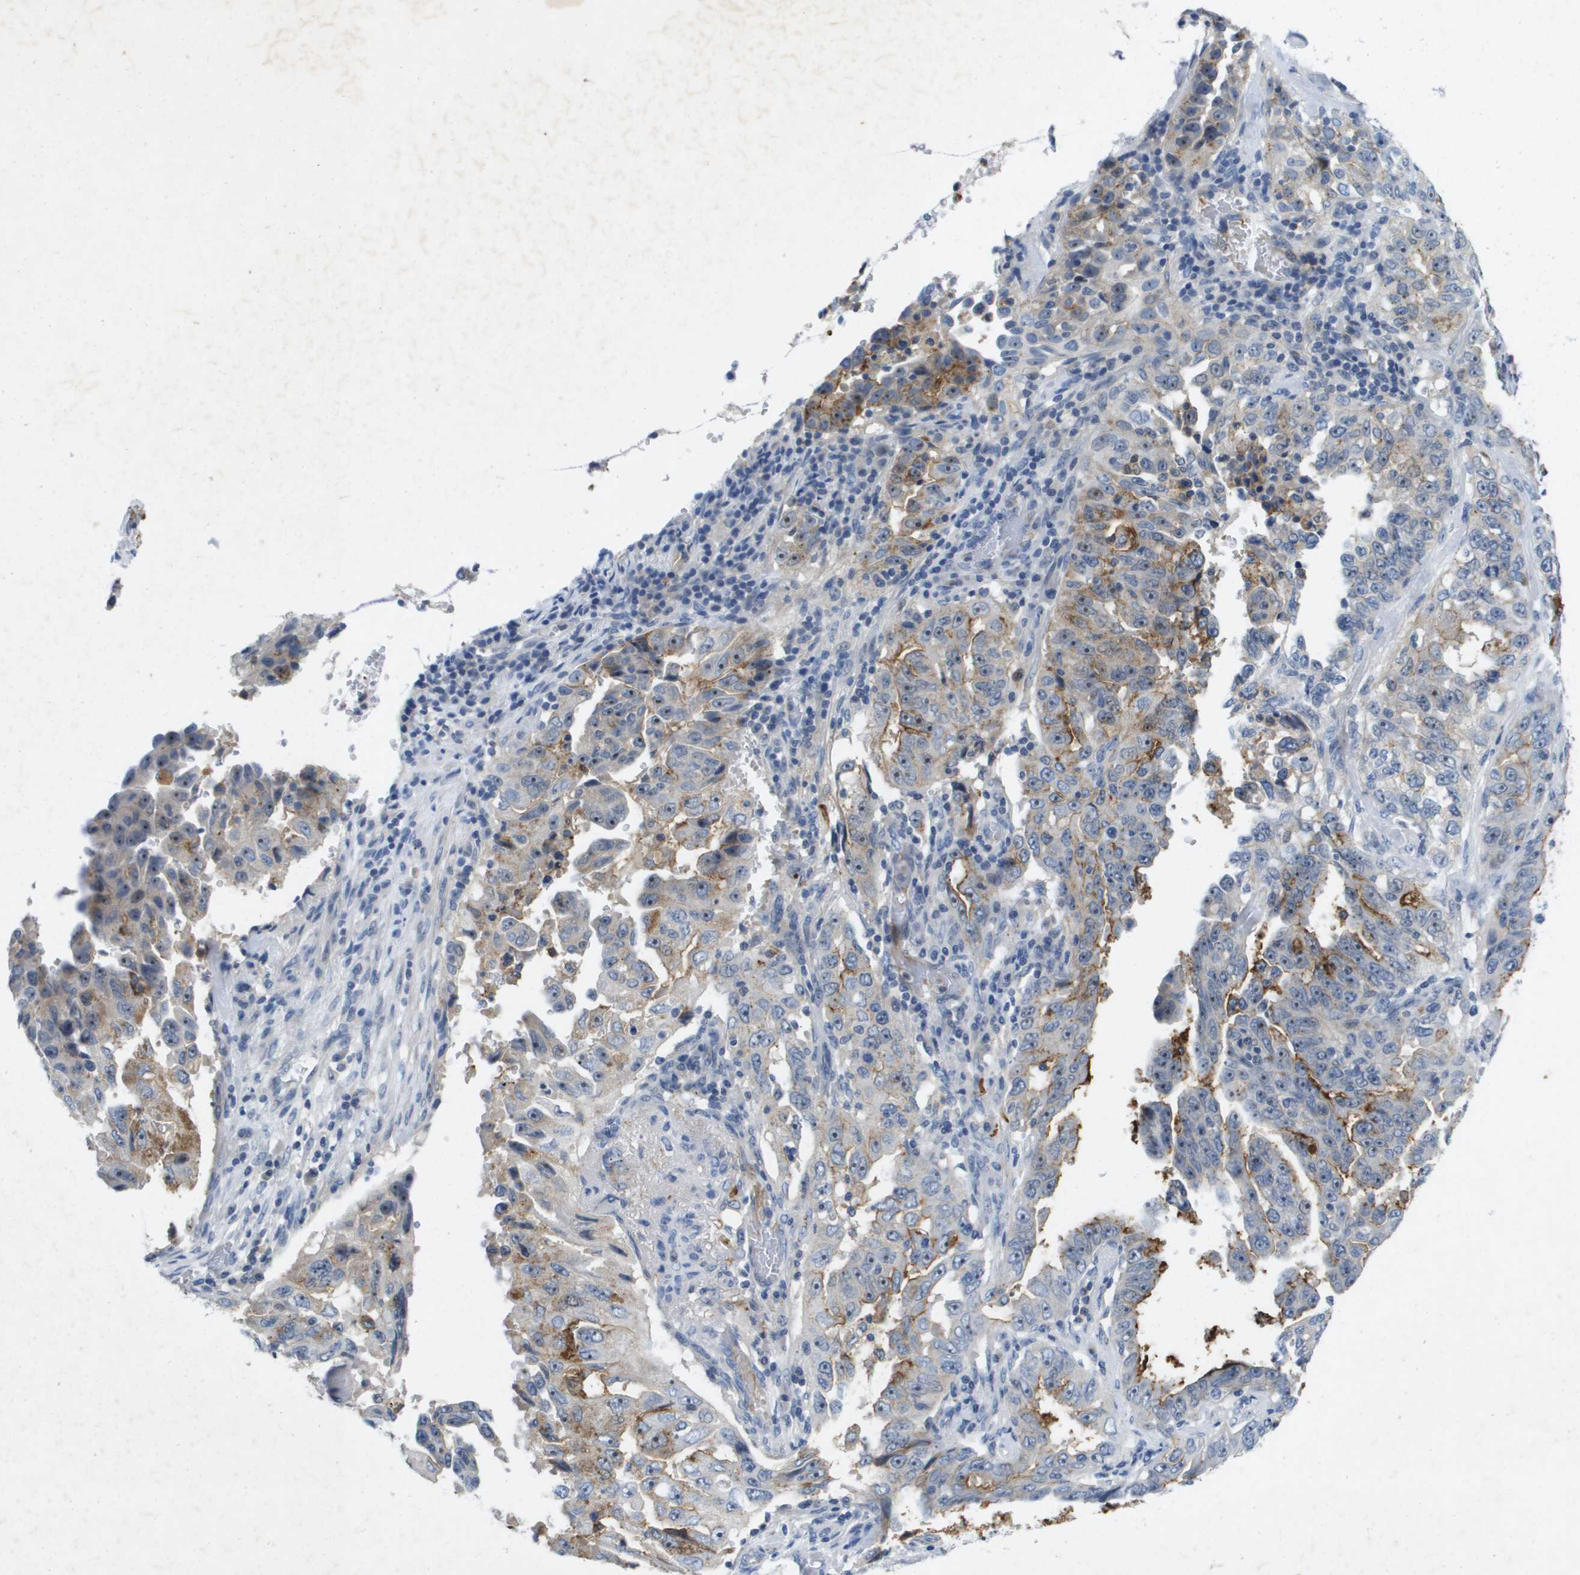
{"staining": {"intensity": "moderate", "quantity": "<25%", "location": "cytoplasmic/membranous"}, "tissue": "lung cancer", "cell_type": "Tumor cells", "image_type": "cancer", "snomed": [{"axis": "morphology", "description": "Adenocarcinoma, NOS"}, {"axis": "topography", "description": "Lung"}], "caption": "Immunohistochemistry (IHC) image of neoplastic tissue: human lung cancer (adenocarcinoma) stained using IHC reveals low levels of moderate protein expression localized specifically in the cytoplasmic/membranous of tumor cells, appearing as a cytoplasmic/membranous brown color.", "gene": "LIPG", "patient": {"sex": "female", "age": 51}}